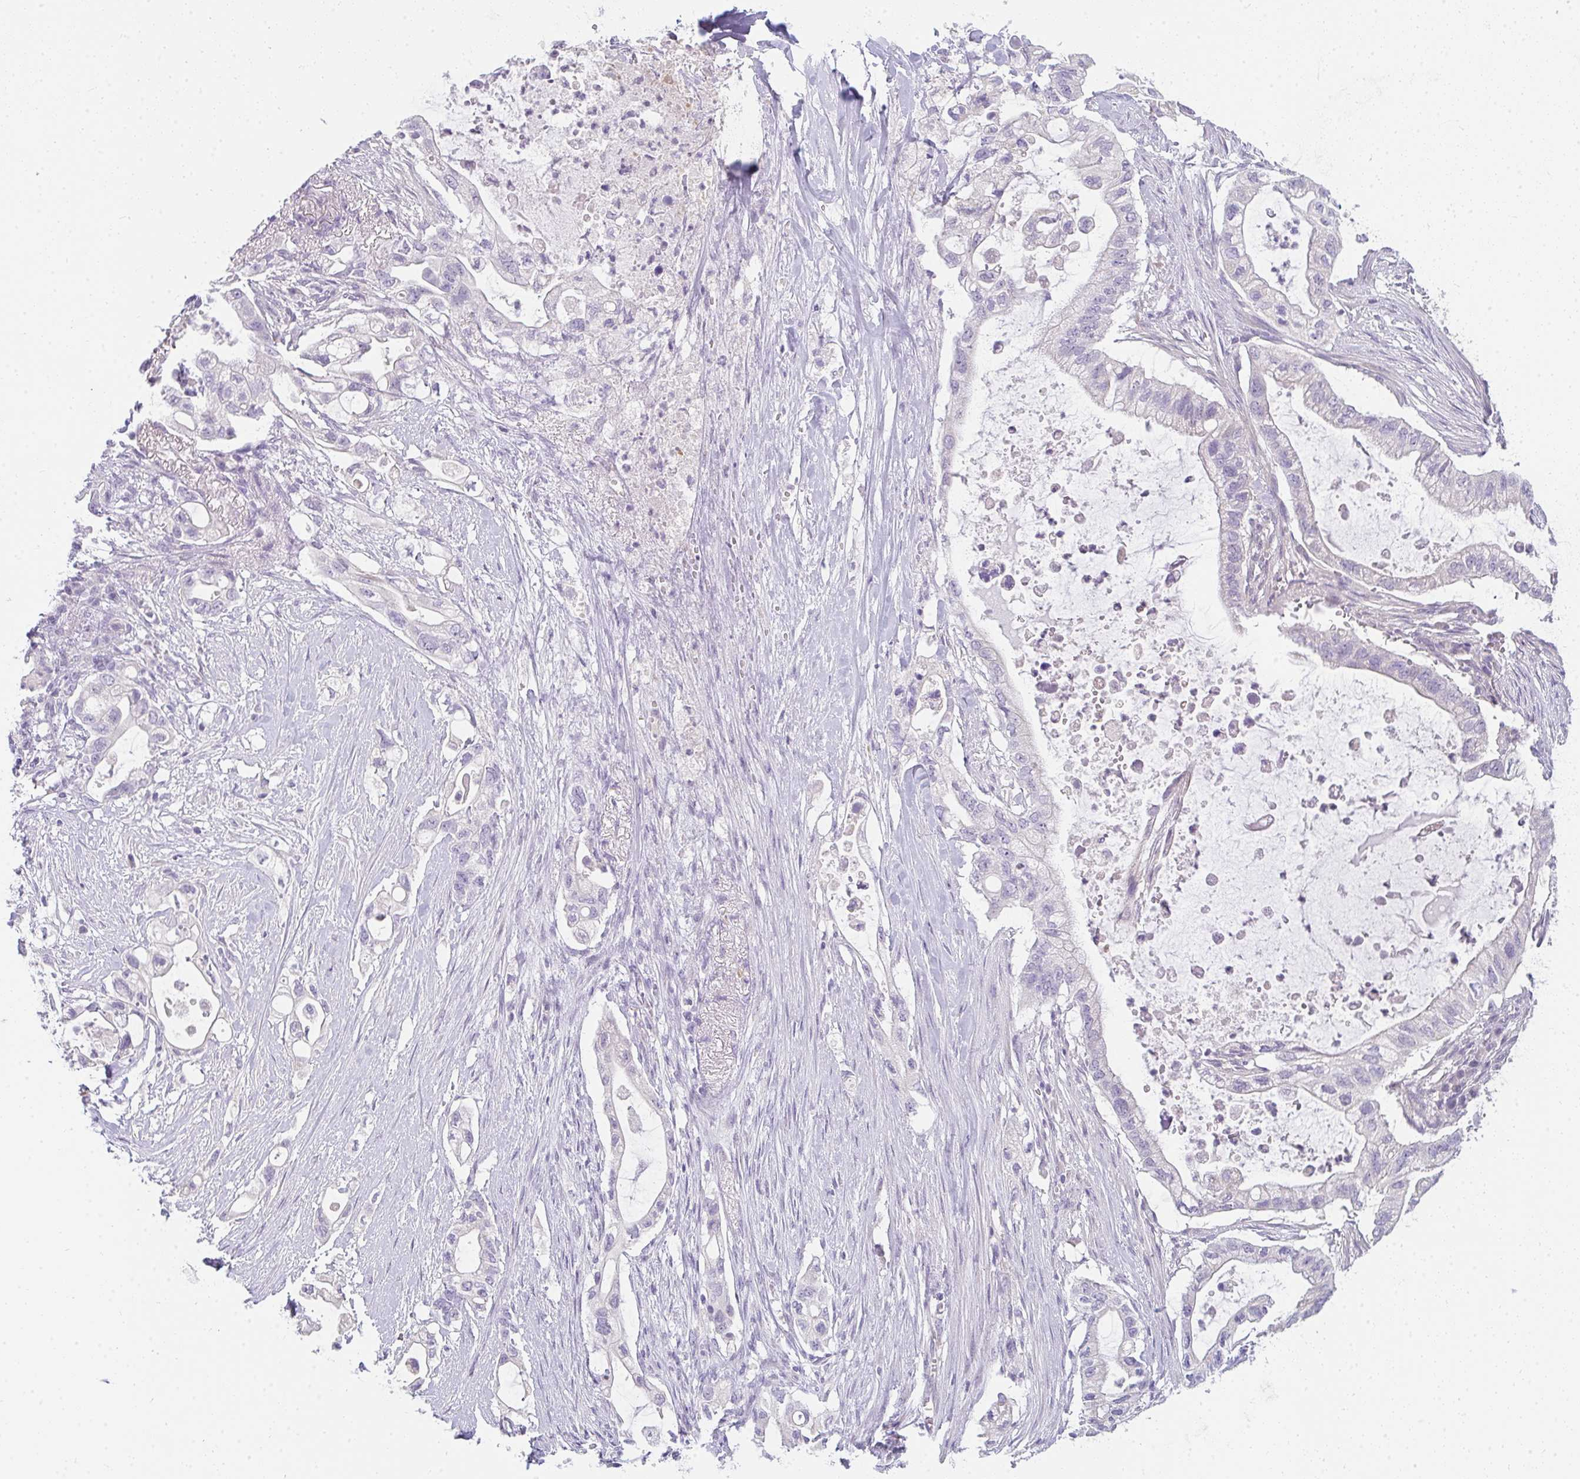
{"staining": {"intensity": "negative", "quantity": "none", "location": "none"}, "tissue": "pancreatic cancer", "cell_type": "Tumor cells", "image_type": "cancer", "snomed": [{"axis": "morphology", "description": "Adenocarcinoma, NOS"}, {"axis": "topography", "description": "Pancreas"}], "caption": "There is no significant expression in tumor cells of adenocarcinoma (pancreatic). (DAB immunohistochemistry visualized using brightfield microscopy, high magnification).", "gene": "PPP1R3G", "patient": {"sex": "female", "age": 72}}